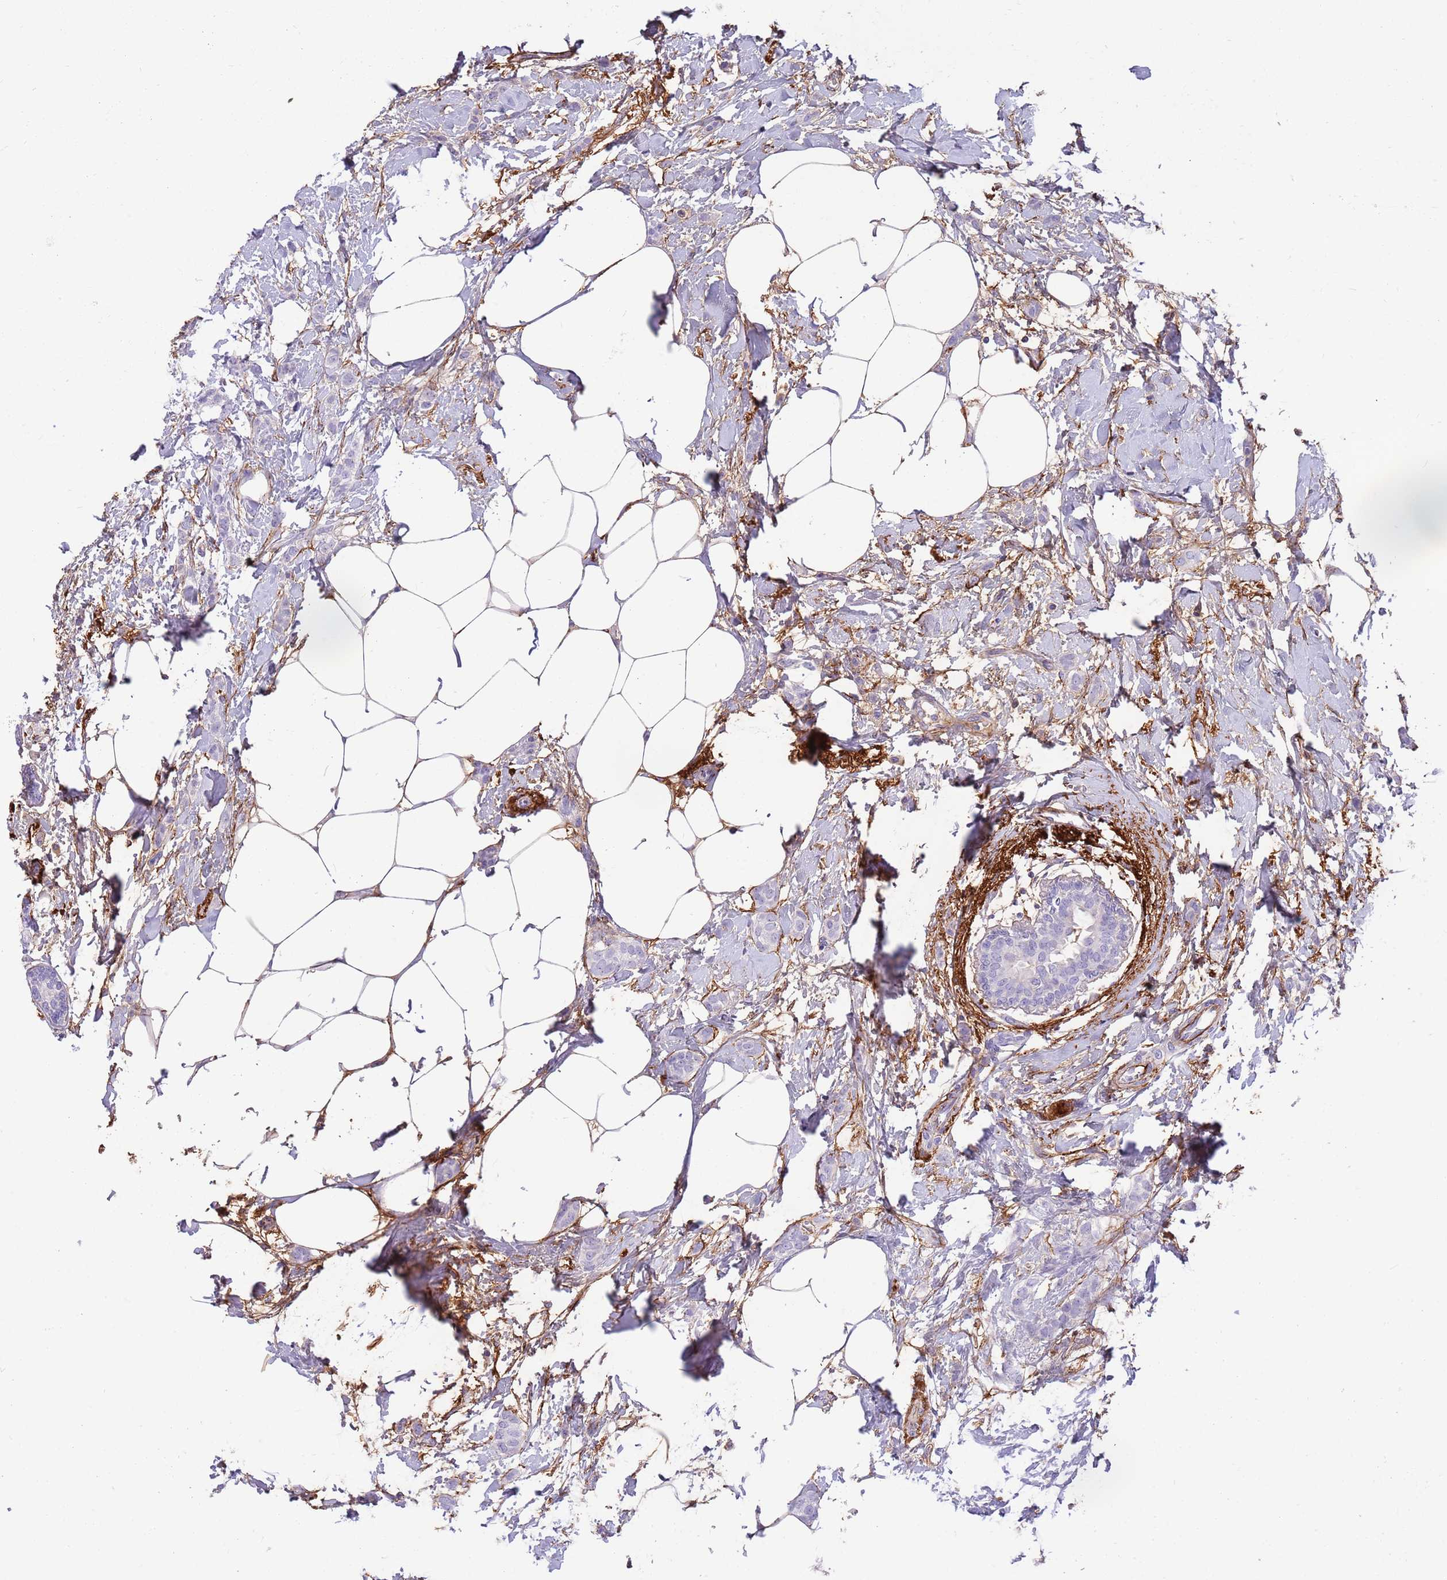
{"staining": {"intensity": "negative", "quantity": "none", "location": "none"}, "tissue": "breast cancer", "cell_type": "Tumor cells", "image_type": "cancer", "snomed": [{"axis": "morphology", "description": "Duct carcinoma"}, {"axis": "topography", "description": "Breast"}], "caption": "Immunohistochemical staining of breast infiltrating ductal carcinoma exhibits no significant positivity in tumor cells.", "gene": "LEPROTL1", "patient": {"sex": "female", "age": 72}}